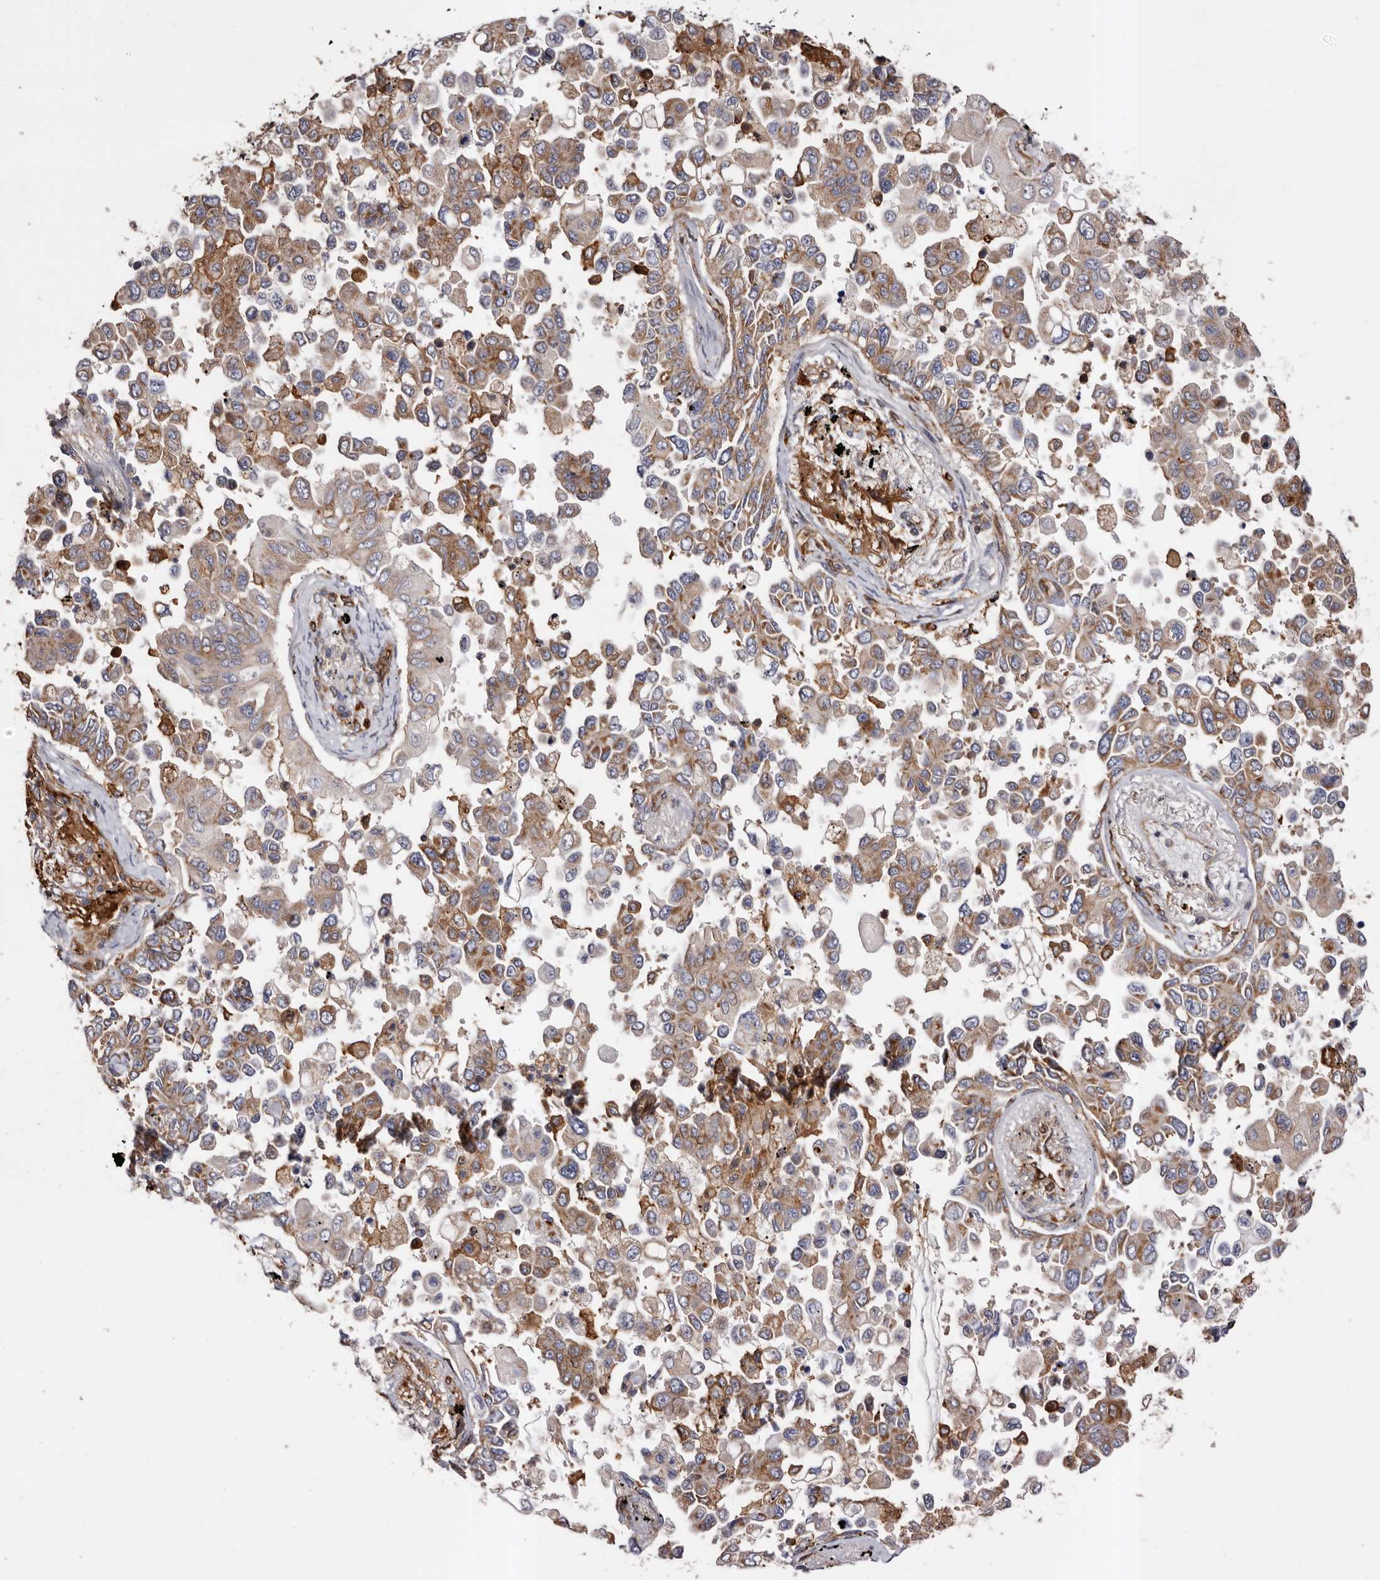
{"staining": {"intensity": "weak", "quantity": ">75%", "location": "cytoplasmic/membranous"}, "tissue": "lung cancer", "cell_type": "Tumor cells", "image_type": "cancer", "snomed": [{"axis": "morphology", "description": "Adenocarcinoma, NOS"}, {"axis": "topography", "description": "Lung"}], "caption": "The photomicrograph shows a brown stain indicating the presence of a protein in the cytoplasmic/membranous of tumor cells in lung cancer (adenocarcinoma).", "gene": "COQ8B", "patient": {"sex": "female", "age": 67}}